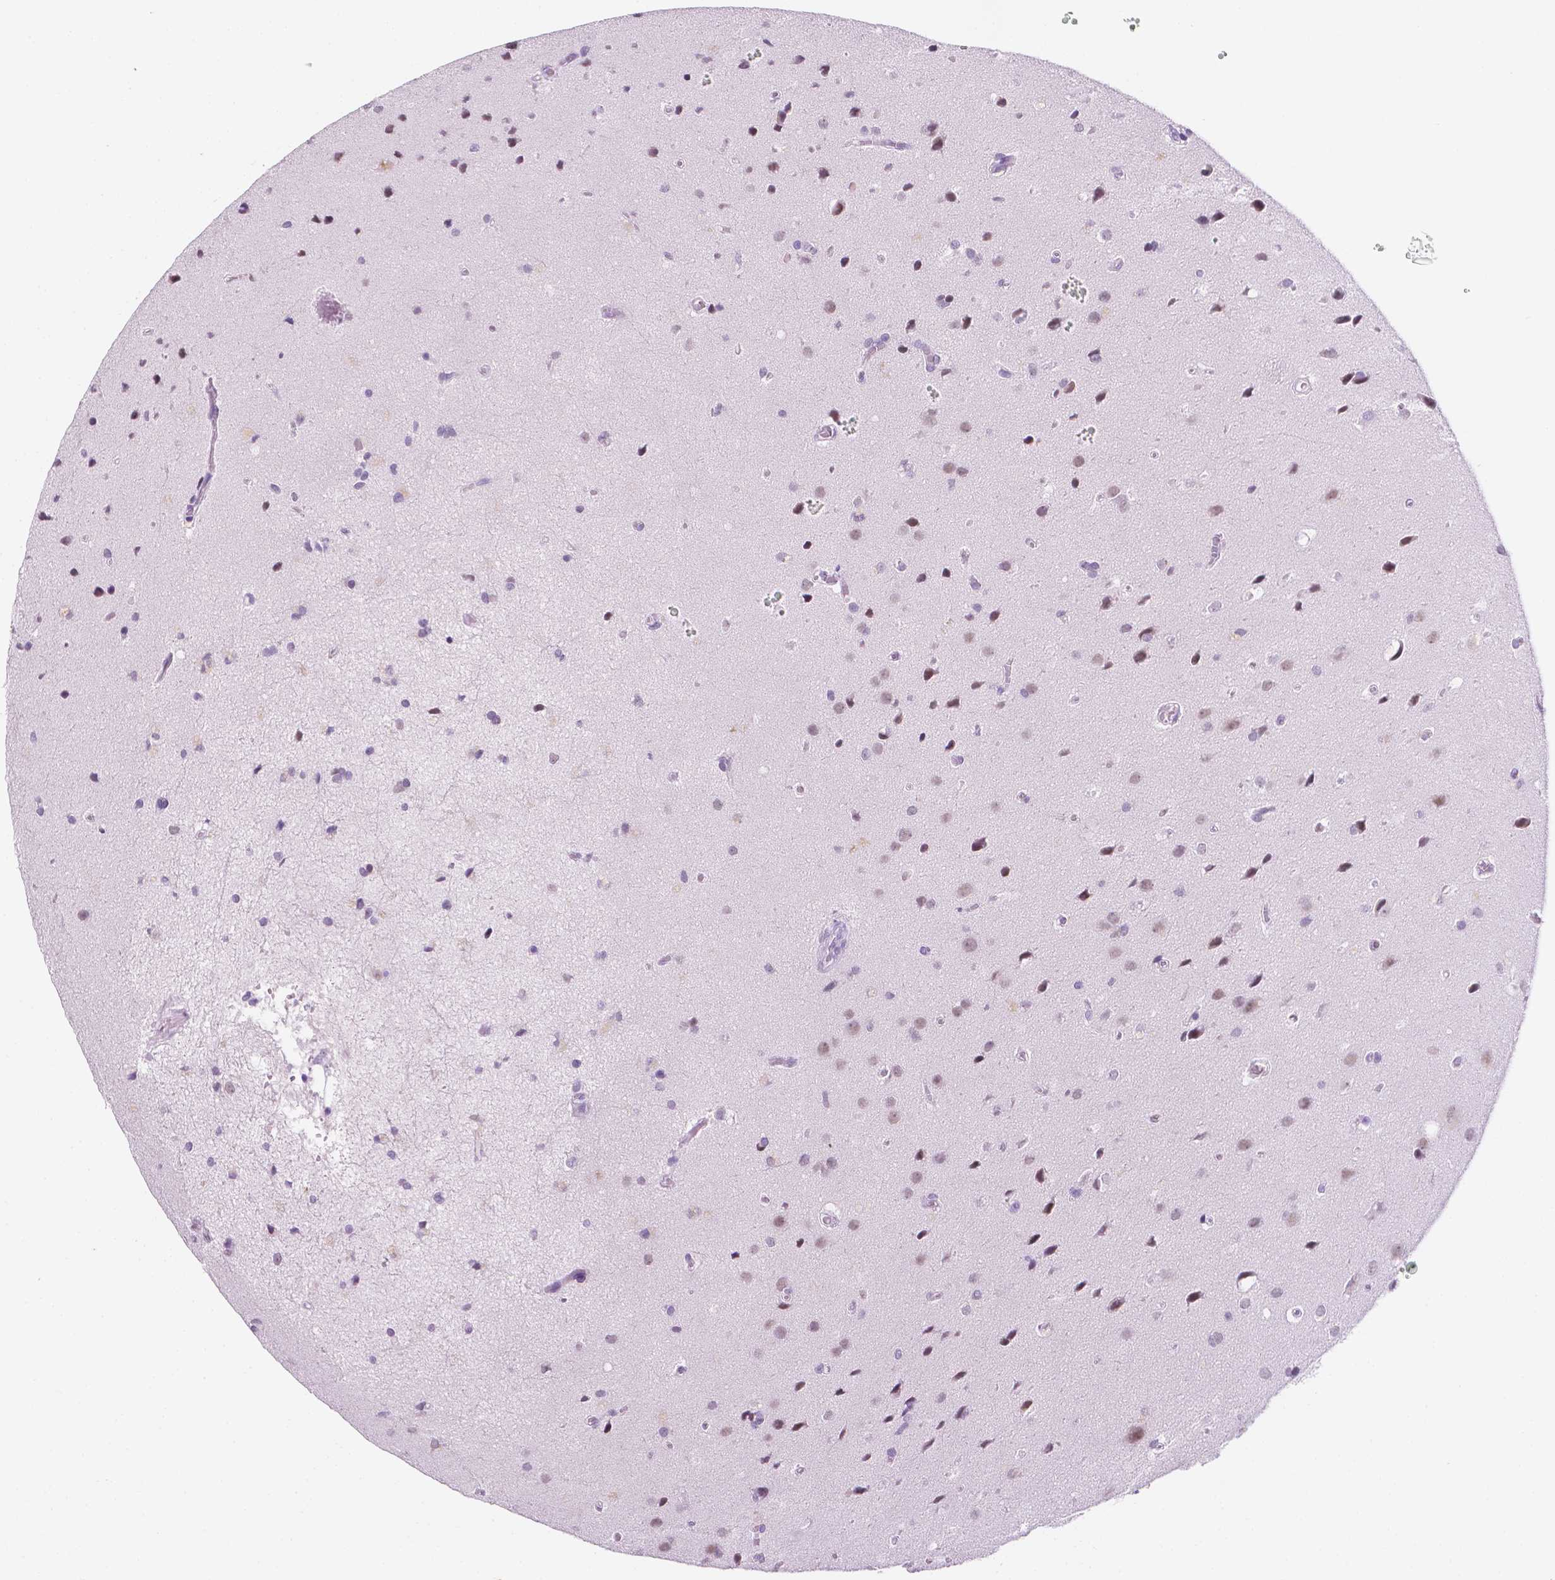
{"staining": {"intensity": "negative", "quantity": "none", "location": "none"}, "tissue": "glioma", "cell_type": "Tumor cells", "image_type": "cancer", "snomed": [{"axis": "morphology", "description": "Glioma, malignant, Low grade"}, {"axis": "topography", "description": "Brain"}], "caption": "This is an immunohistochemistry (IHC) micrograph of malignant glioma (low-grade). There is no expression in tumor cells.", "gene": "PPL", "patient": {"sex": "male", "age": 58}}